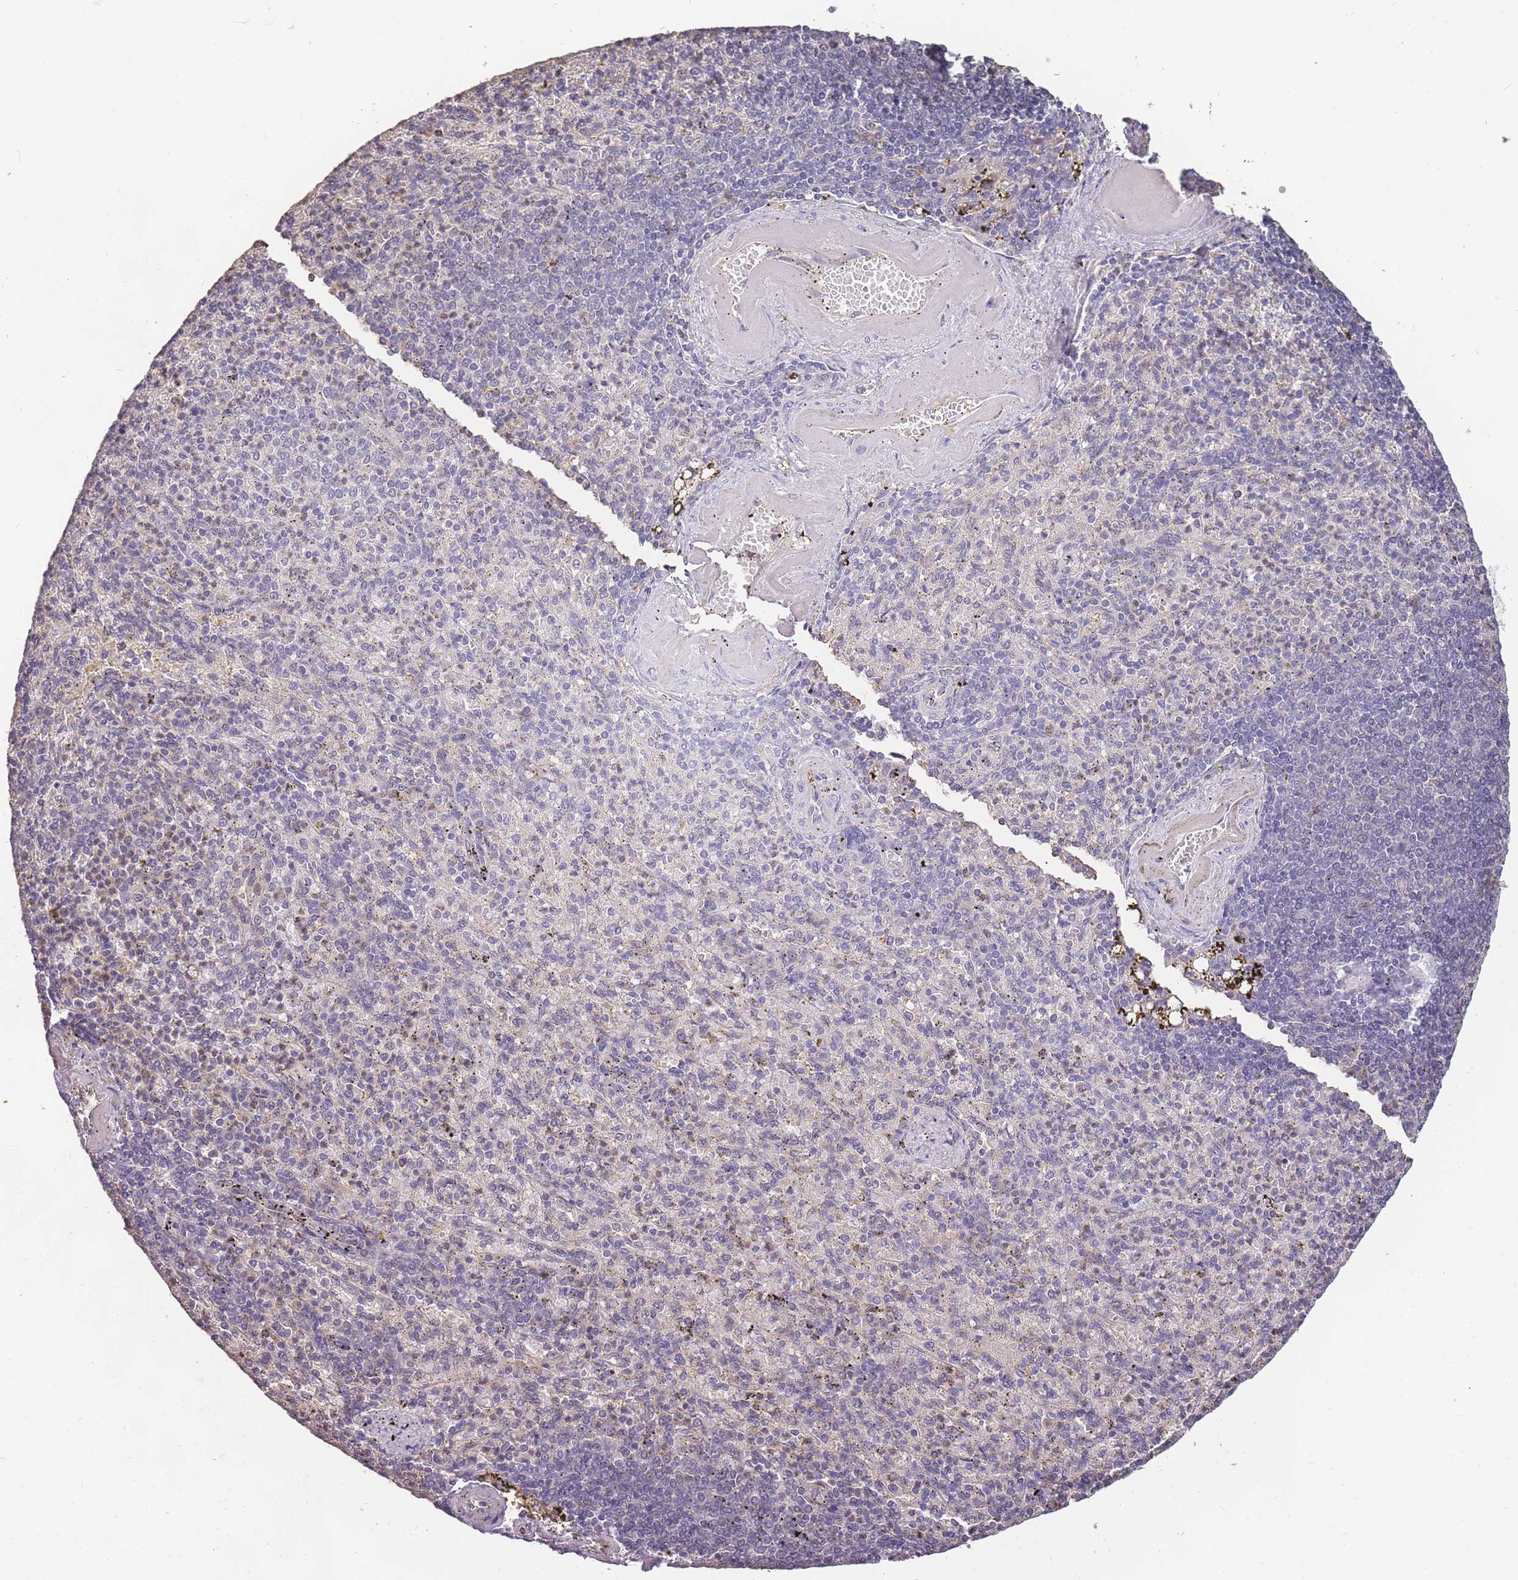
{"staining": {"intensity": "weak", "quantity": "<25%", "location": "cytoplasmic/membranous,nuclear"}, "tissue": "spleen", "cell_type": "Cells in red pulp", "image_type": "normal", "snomed": [{"axis": "morphology", "description": "Normal tissue, NOS"}, {"axis": "topography", "description": "Spleen"}], "caption": "IHC photomicrograph of normal human spleen stained for a protein (brown), which exhibits no positivity in cells in red pulp. (DAB (3,3'-diaminobenzidine) immunohistochemistry (IHC) with hematoxylin counter stain).", "gene": "CDKN2AIPNL", "patient": {"sex": "female", "age": 74}}